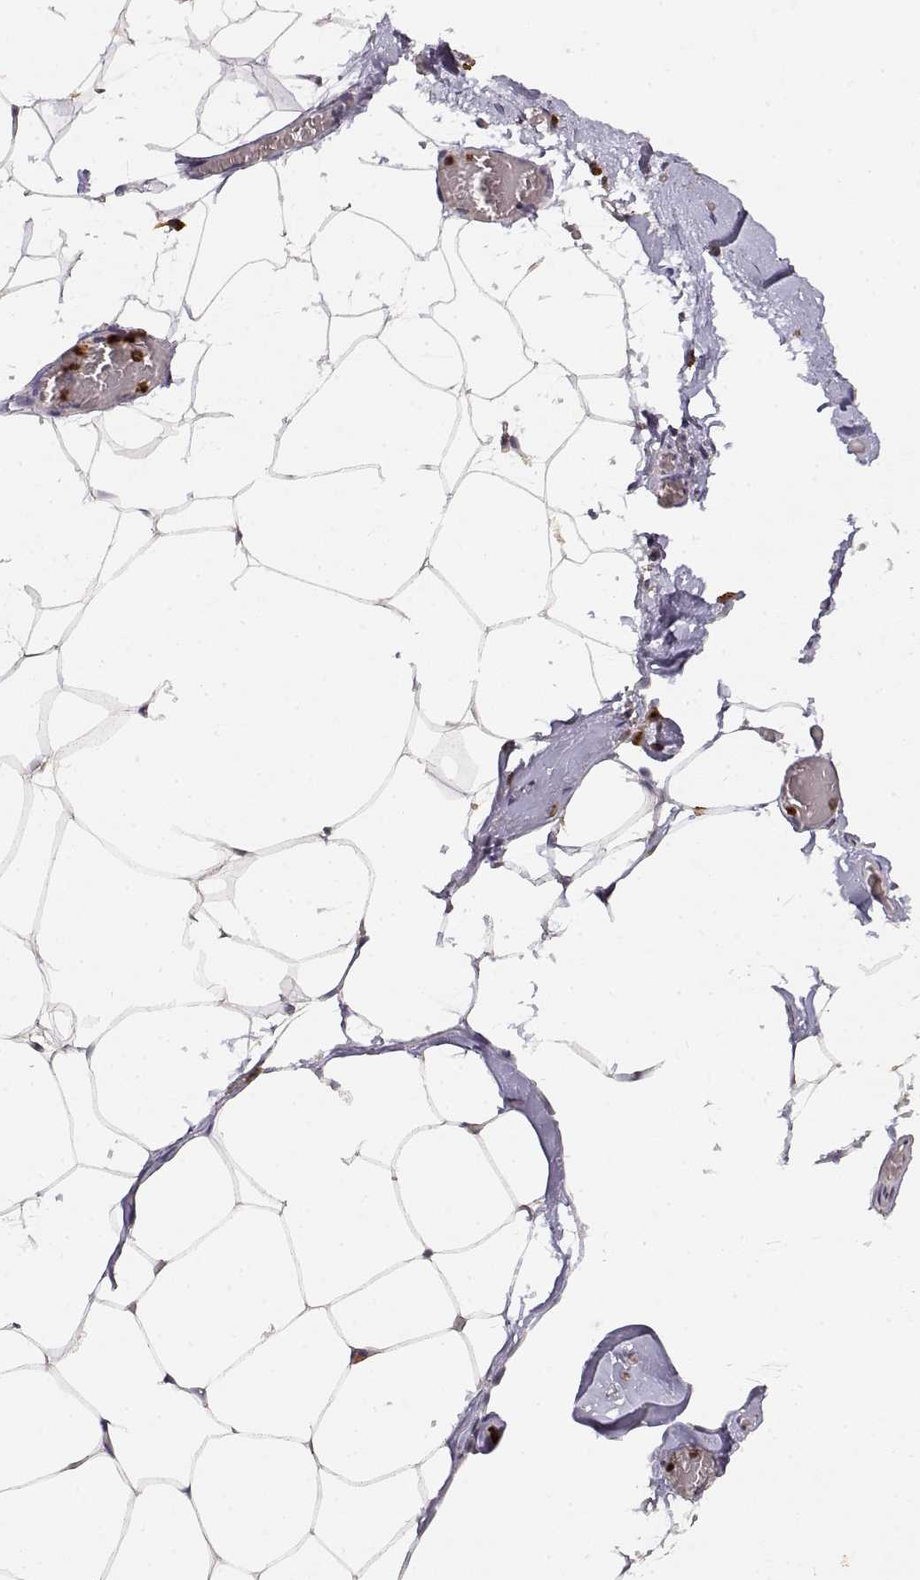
{"staining": {"intensity": "negative", "quantity": "none", "location": "none"}, "tissue": "adipose tissue", "cell_type": "Adipocytes", "image_type": "normal", "snomed": [{"axis": "morphology", "description": "Normal tissue, NOS"}, {"axis": "topography", "description": "Adipose tissue"}], "caption": "Immunohistochemical staining of benign human adipose tissue displays no significant expression in adipocytes.", "gene": "TNFRSF10C", "patient": {"sex": "male", "age": 57}}